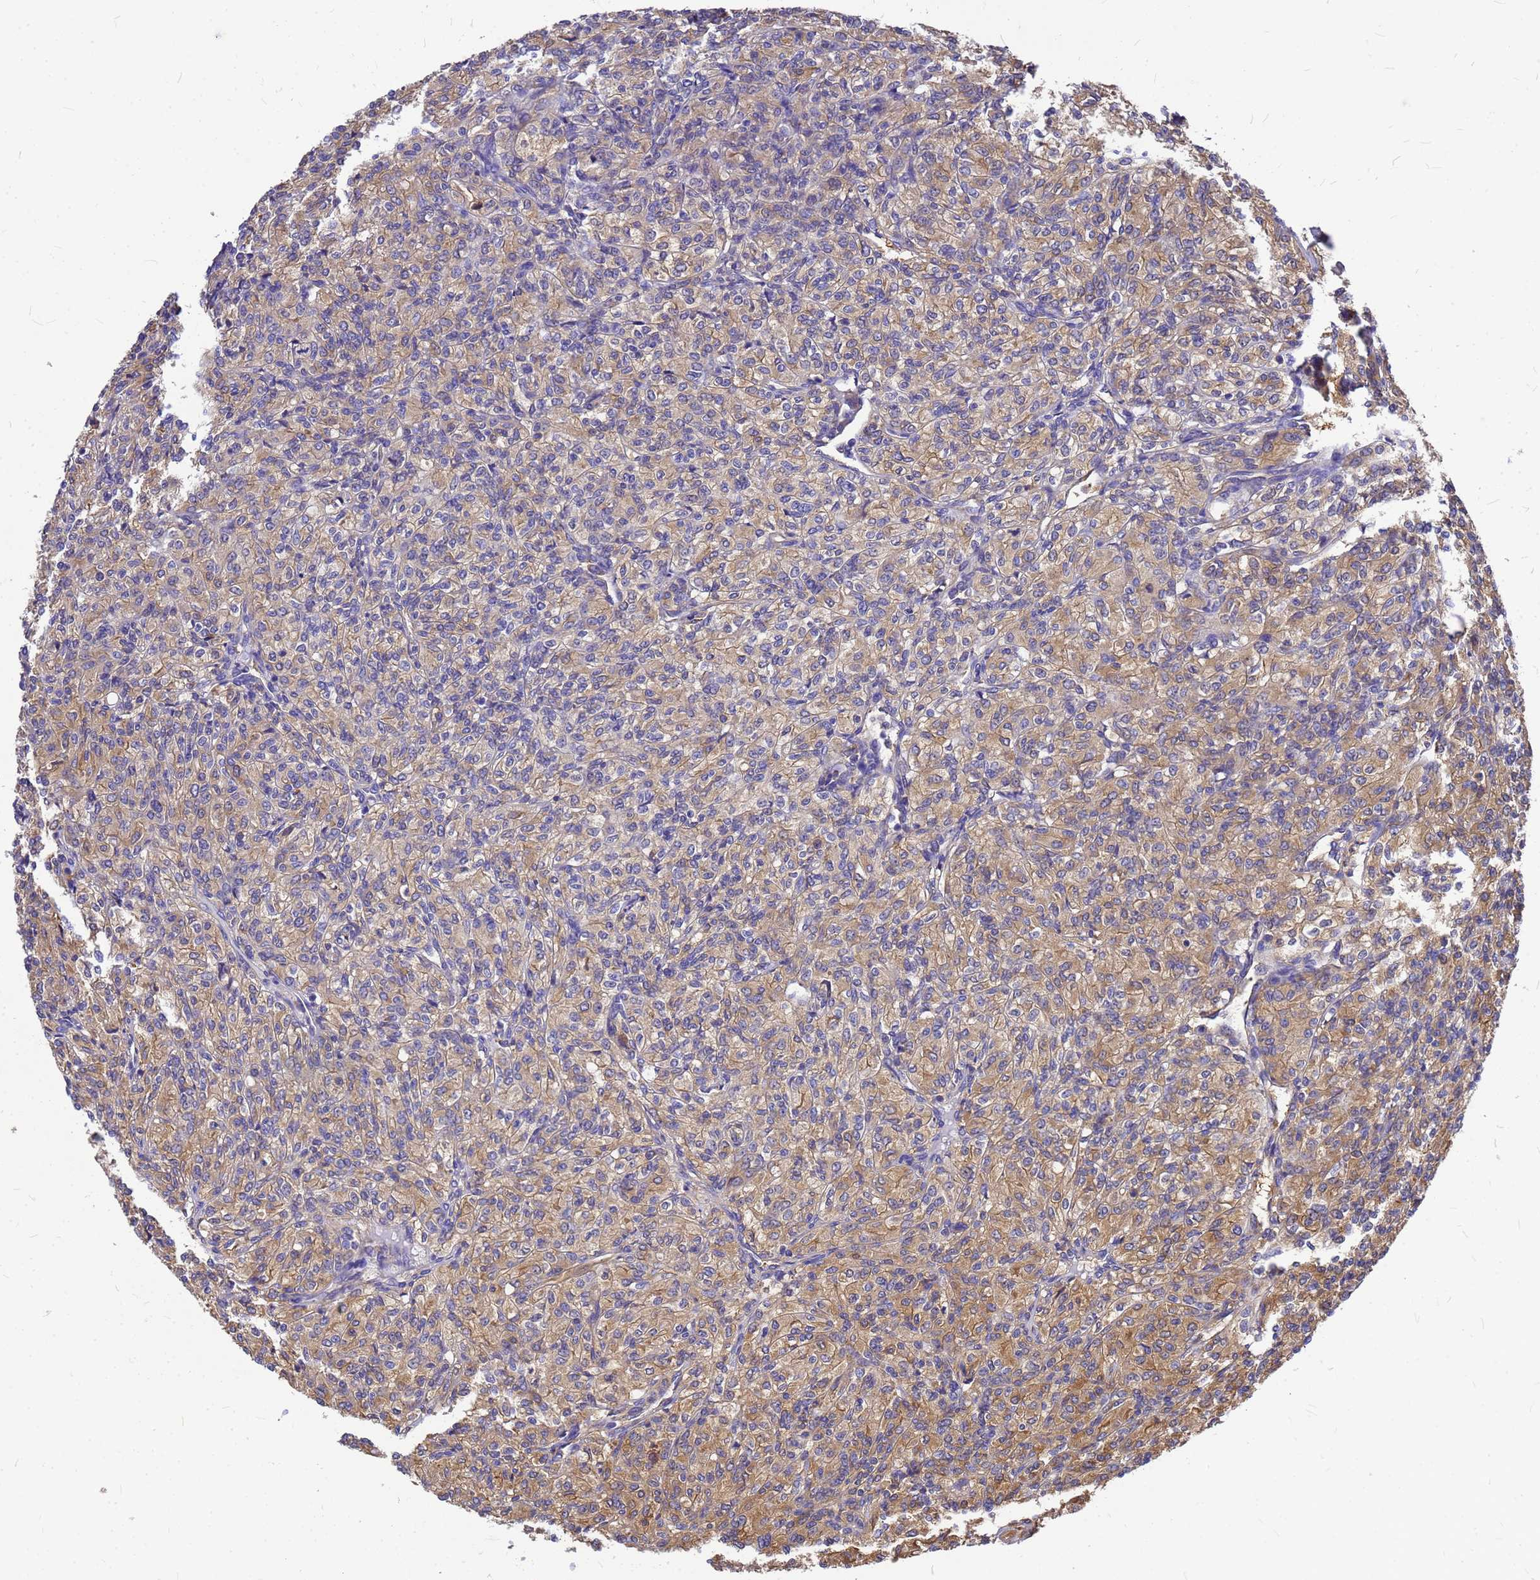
{"staining": {"intensity": "moderate", "quantity": "25%-75%", "location": "cytoplasmic/membranous"}, "tissue": "renal cancer", "cell_type": "Tumor cells", "image_type": "cancer", "snomed": [{"axis": "morphology", "description": "Adenocarcinoma, NOS"}, {"axis": "topography", "description": "Kidney"}], "caption": "Adenocarcinoma (renal) stained for a protein shows moderate cytoplasmic/membranous positivity in tumor cells.", "gene": "GID4", "patient": {"sex": "male", "age": 77}}